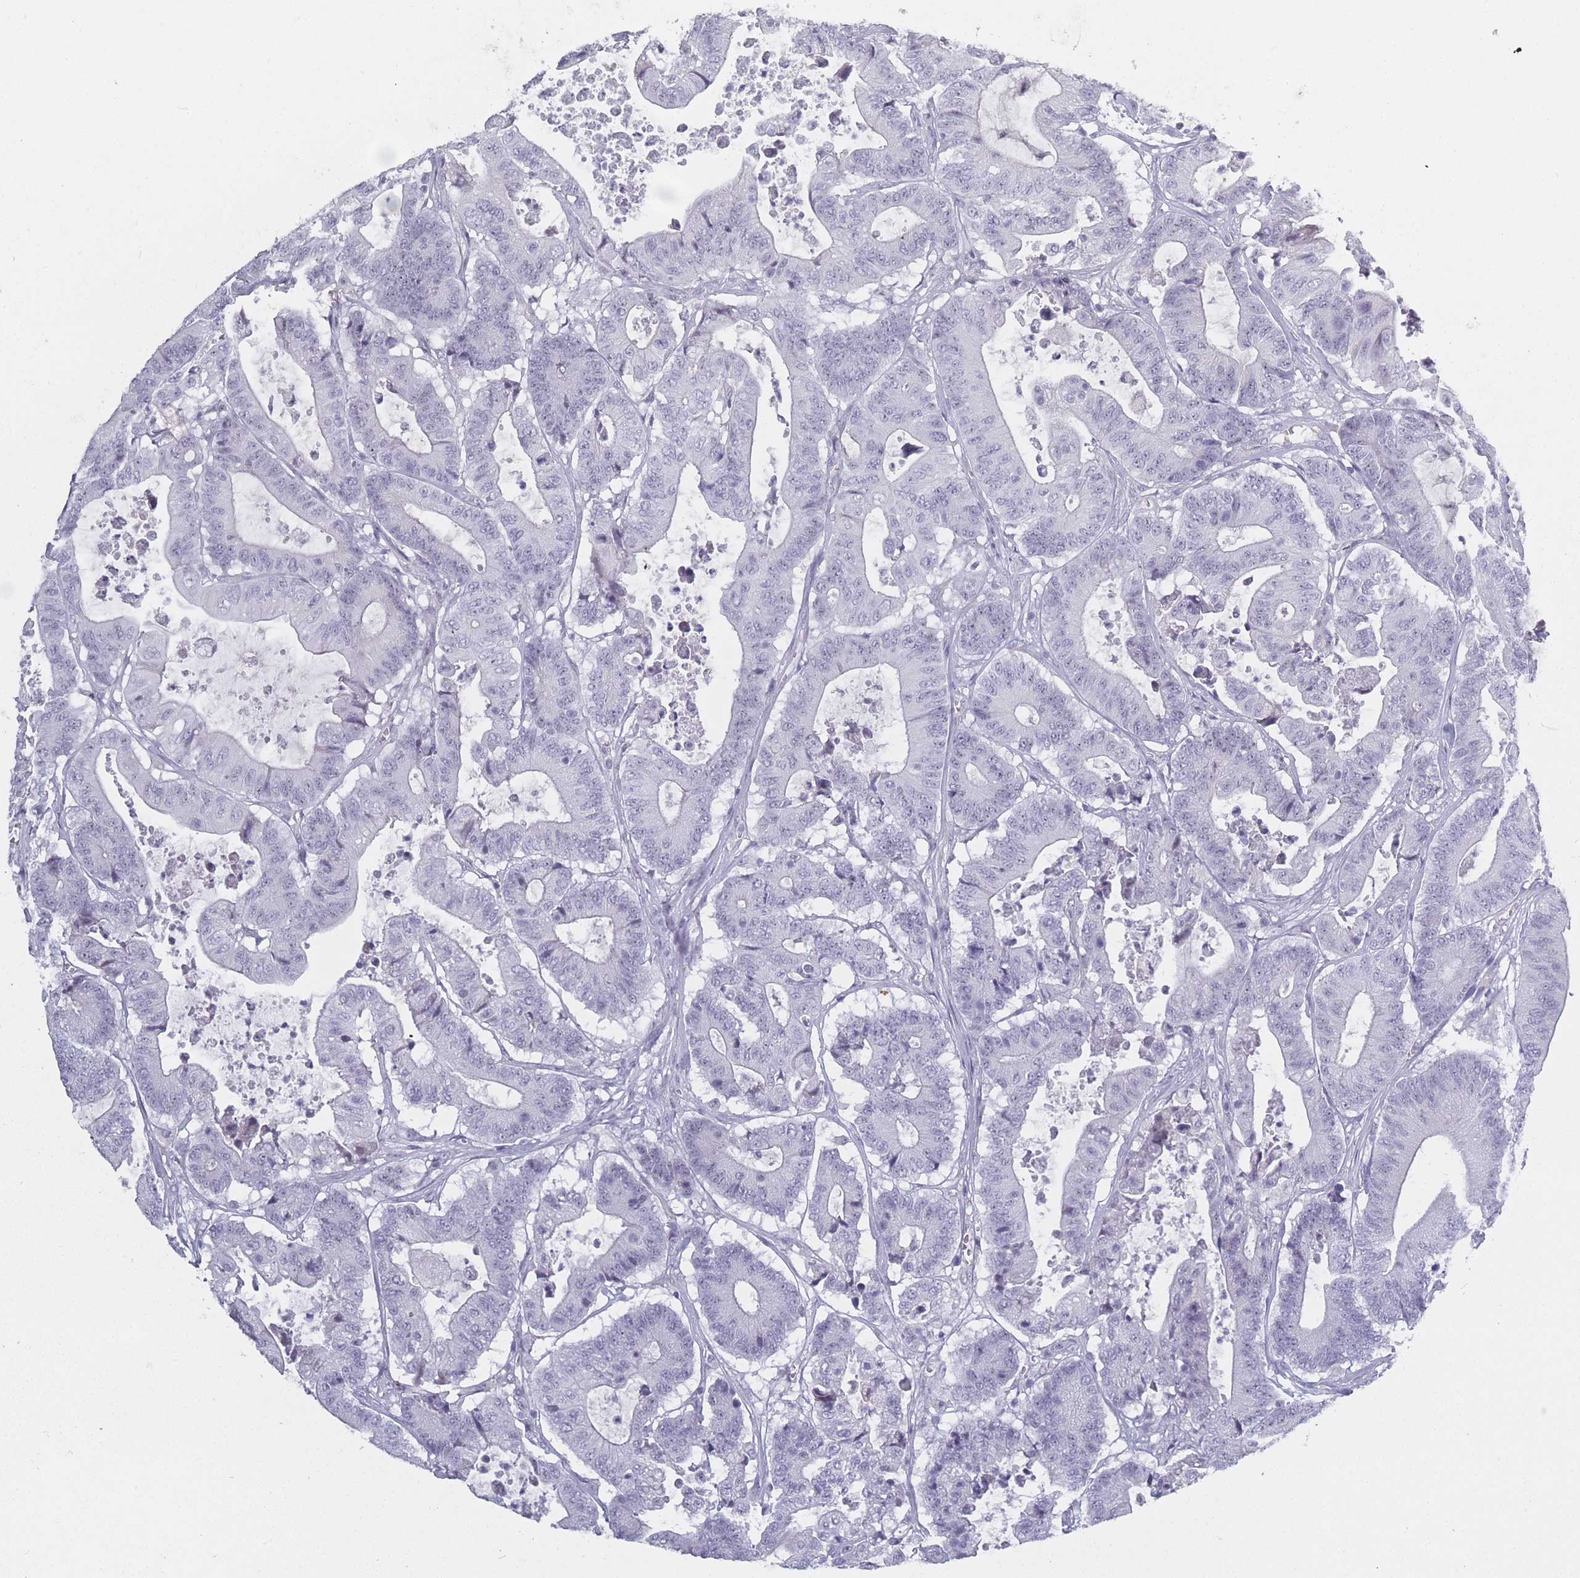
{"staining": {"intensity": "negative", "quantity": "none", "location": "none"}, "tissue": "colorectal cancer", "cell_type": "Tumor cells", "image_type": "cancer", "snomed": [{"axis": "morphology", "description": "Adenocarcinoma, NOS"}, {"axis": "topography", "description": "Colon"}], "caption": "An IHC photomicrograph of colorectal cancer (adenocarcinoma) is shown. There is no staining in tumor cells of colorectal cancer (adenocarcinoma). (Stains: DAB immunohistochemistry (IHC) with hematoxylin counter stain, Microscopy: brightfield microscopy at high magnification).", "gene": "ROS1", "patient": {"sex": "female", "age": 84}}